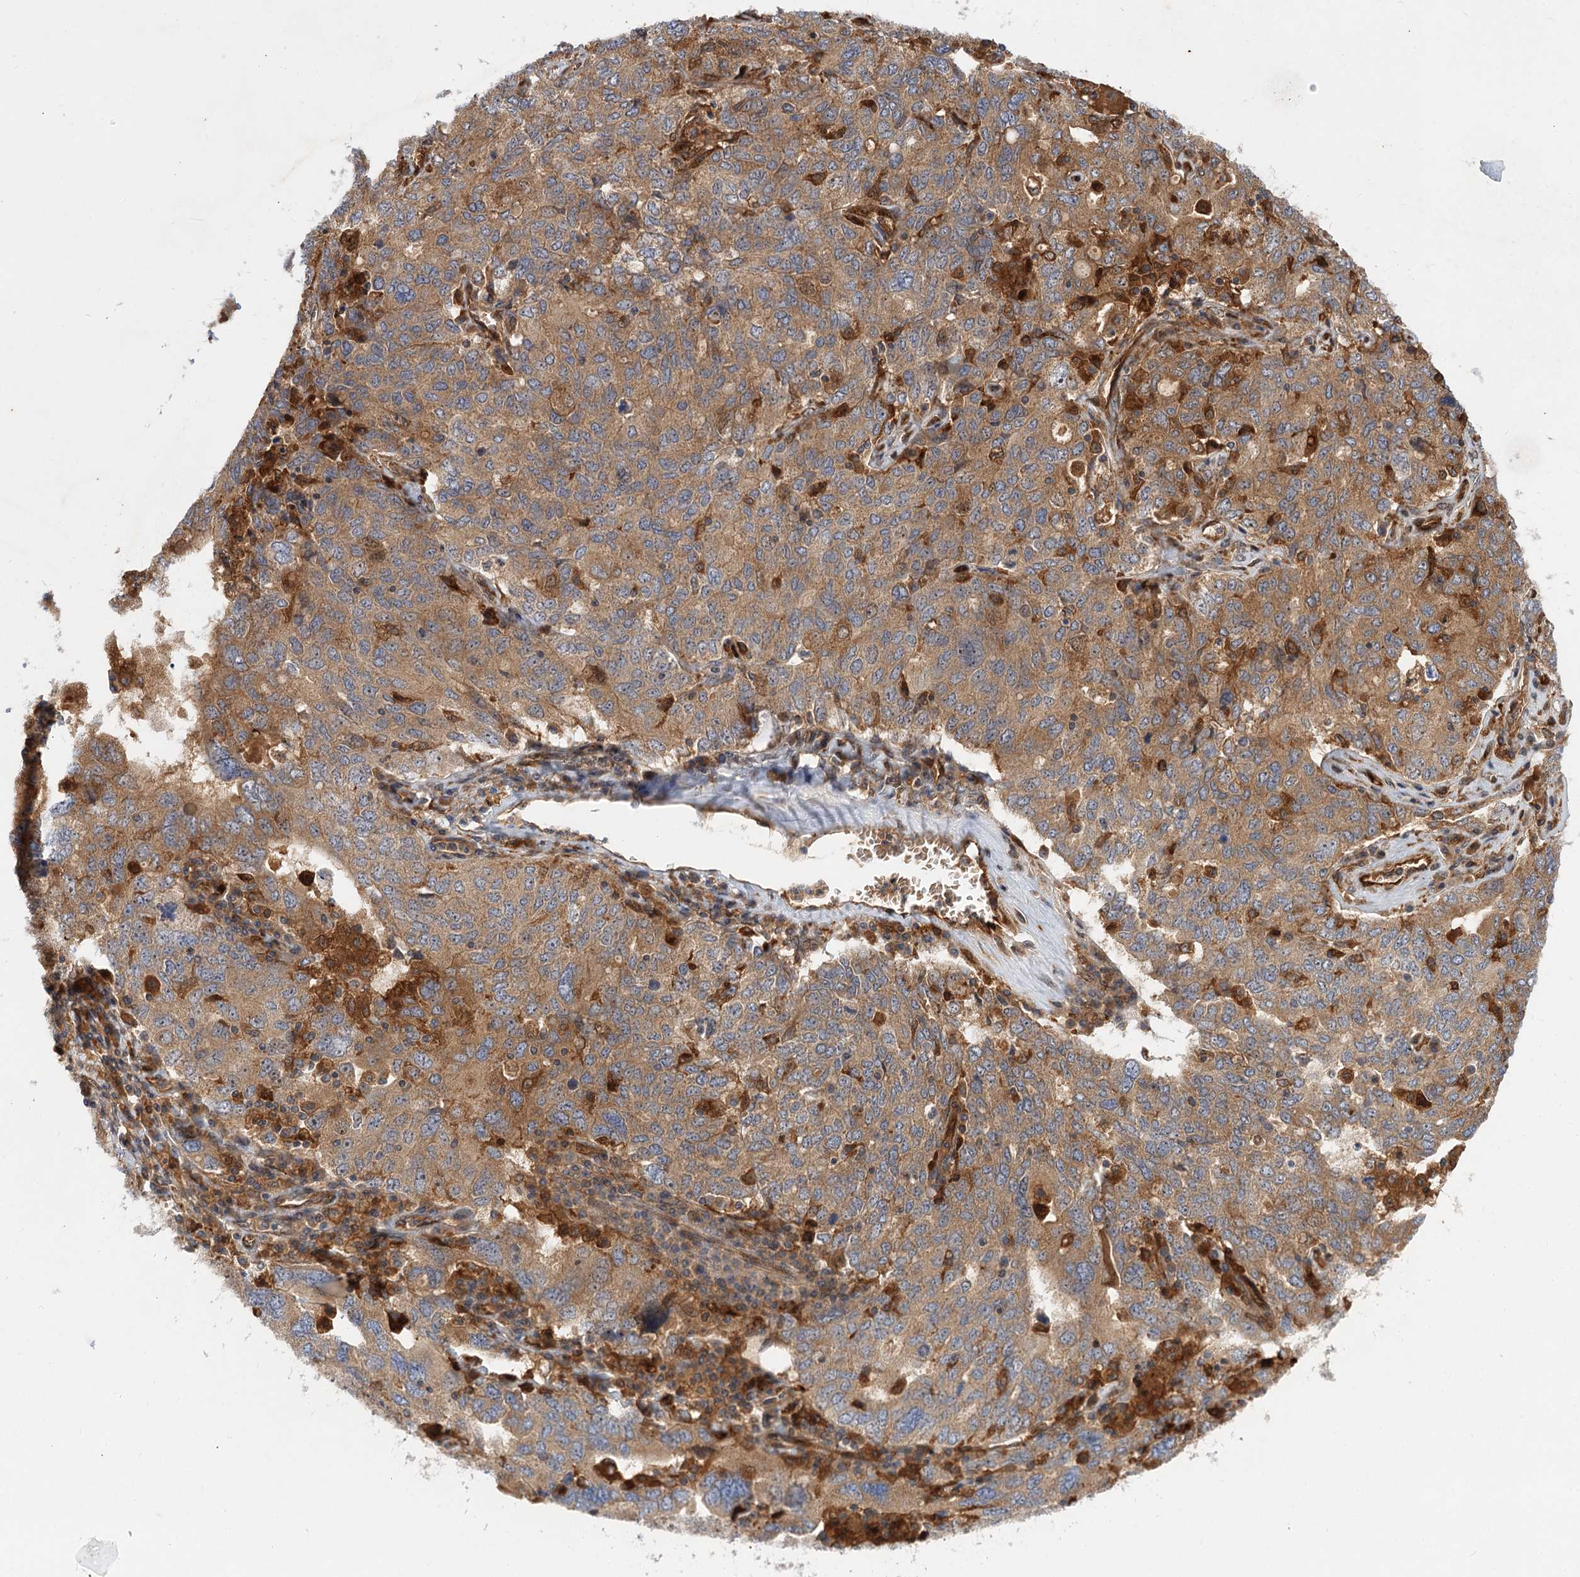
{"staining": {"intensity": "moderate", "quantity": ">75%", "location": "cytoplasmic/membranous"}, "tissue": "ovarian cancer", "cell_type": "Tumor cells", "image_type": "cancer", "snomed": [{"axis": "morphology", "description": "Carcinoma, endometroid"}, {"axis": "topography", "description": "Ovary"}], "caption": "Immunohistochemistry (IHC) micrograph of ovarian endometroid carcinoma stained for a protein (brown), which exhibits medium levels of moderate cytoplasmic/membranous staining in about >75% of tumor cells.", "gene": "PATL1", "patient": {"sex": "female", "age": 62}}